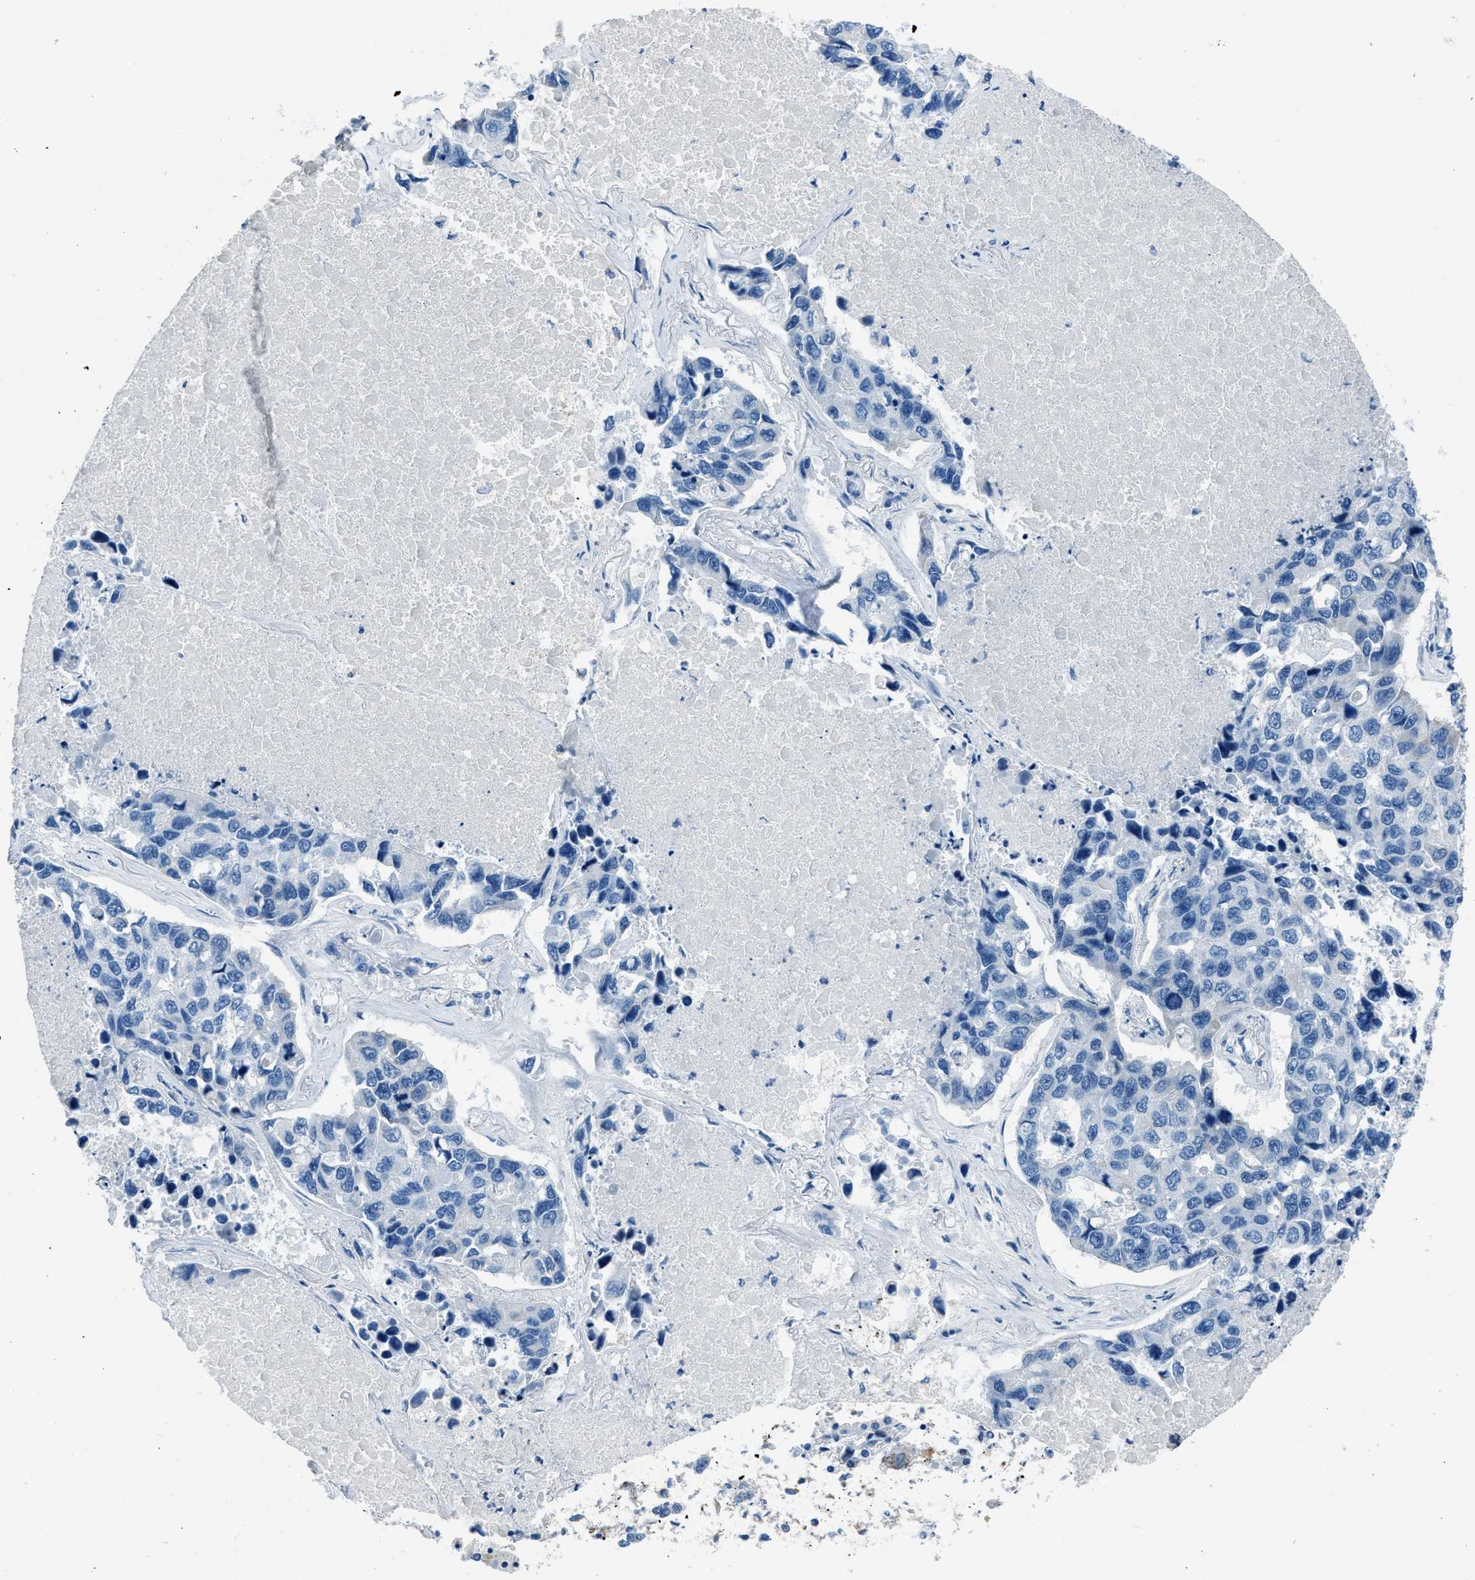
{"staining": {"intensity": "negative", "quantity": "none", "location": "none"}, "tissue": "lung cancer", "cell_type": "Tumor cells", "image_type": "cancer", "snomed": [{"axis": "morphology", "description": "Adenocarcinoma, NOS"}, {"axis": "topography", "description": "Lung"}], "caption": "The micrograph reveals no staining of tumor cells in lung cancer (adenocarcinoma). Nuclei are stained in blue.", "gene": "AMACR", "patient": {"sex": "male", "age": 64}}